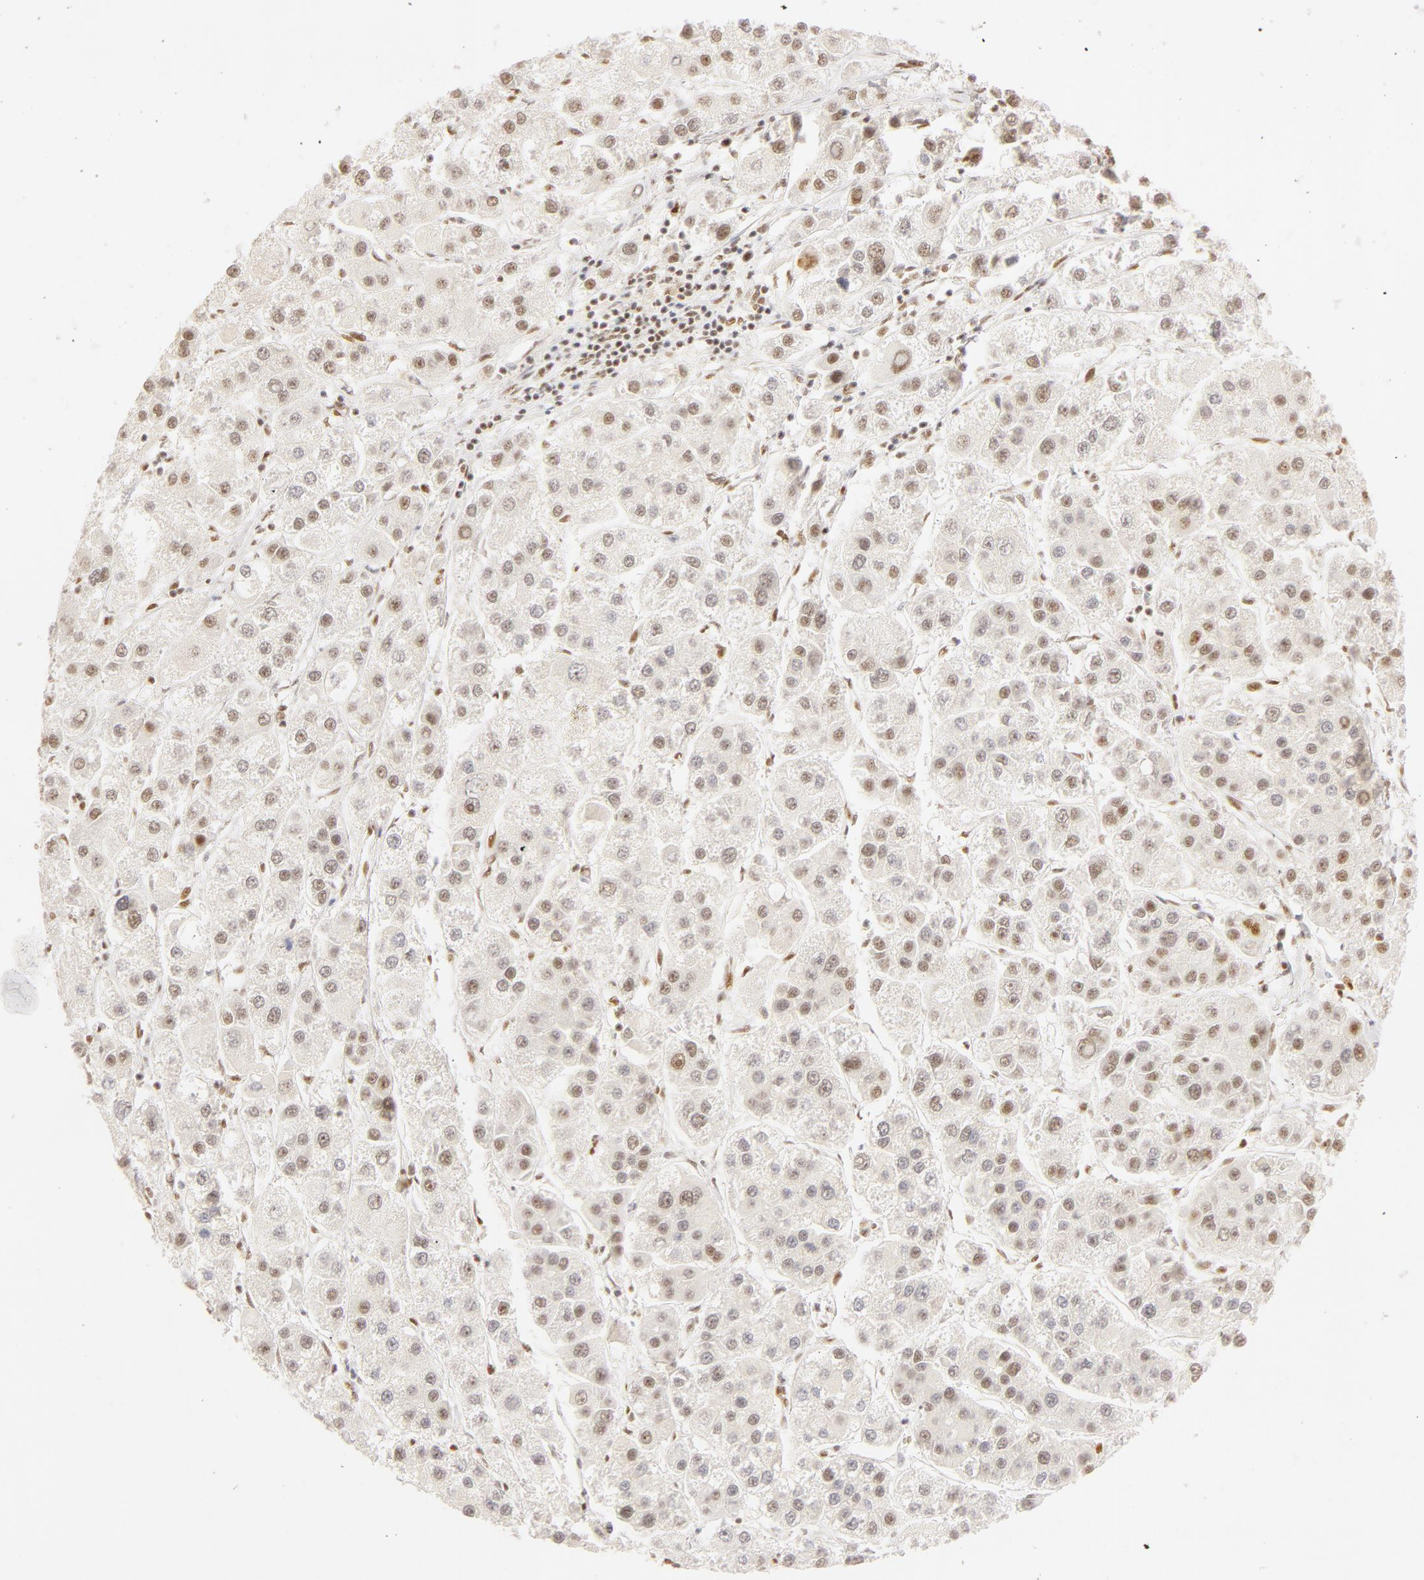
{"staining": {"intensity": "weak", "quantity": "25%-75%", "location": "nuclear"}, "tissue": "liver cancer", "cell_type": "Tumor cells", "image_type": "cancer", "snomed": [{"axis": "morphology", "description": "Carcinoma, Hepatocellular, NOS"}, {"axis": "topography", "description": "Liver"}], "caption": "The immunohistochemical stain labels weak nuclear expression in tumor cells of liver cancer (hepatocellular carcinoma) tissue.", "gene": "RBM39", "patient": {"sex": "female", "age": 85}}